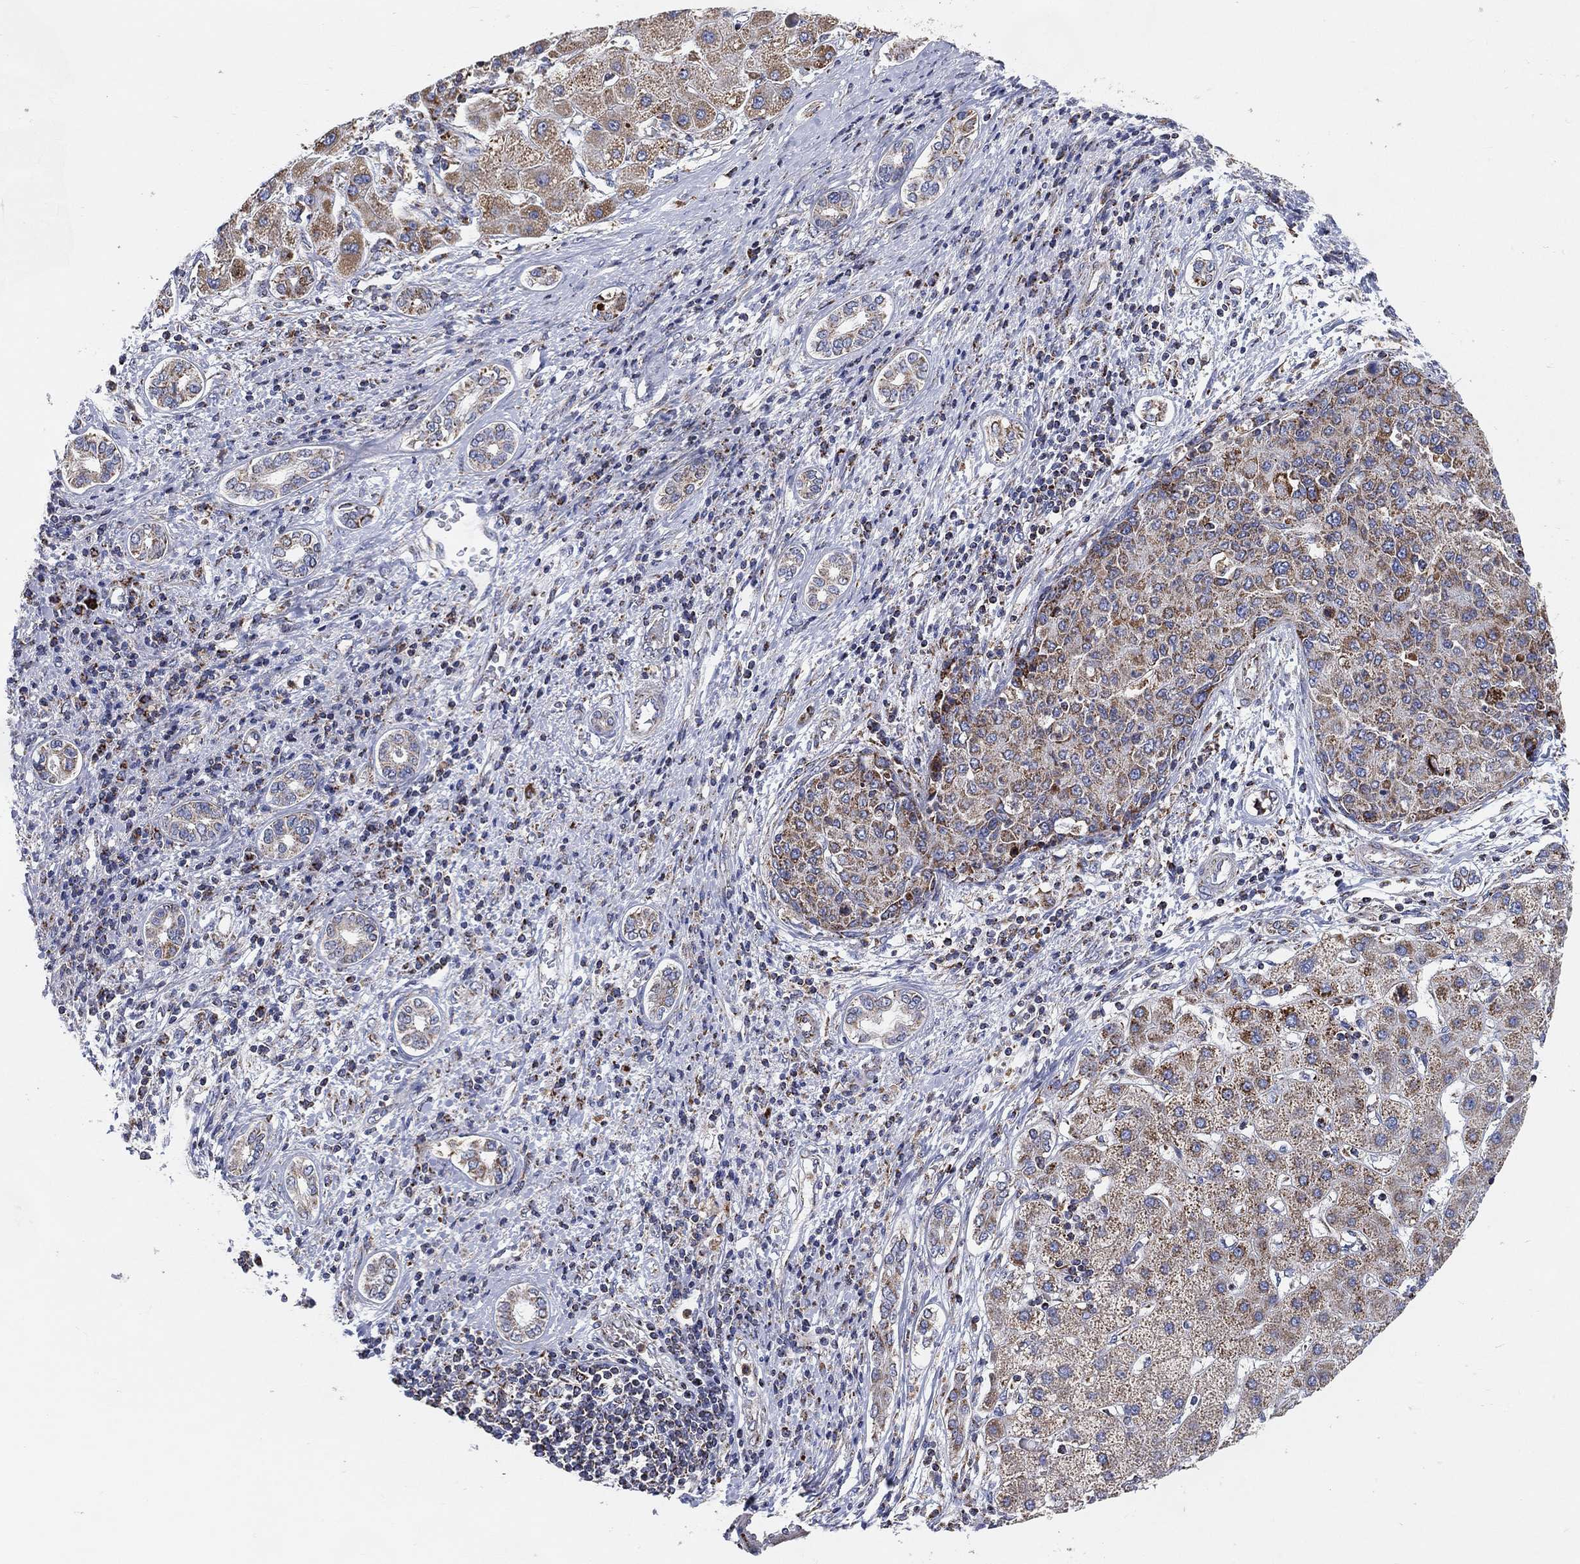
{"staining": {"intensity": "strong", "quantity": "25%-75%", "location": "cytoplasmic/membranous"}, "tissue": "liver cancer", "cell_type": "Tumor cells", "image_type": "cancer", "snomed": [{"axis": "morphology", "description": "Carcinoma, Hepatocellular, NOS"}, {"axis": "topography", "description": "Liver"}], "caption": "Immunohistochemical staining of human liver hepatocellular carcinoma shows strong cytoplasmic/membranous protein expression in about 25%-75% of tumor cells.", "gene": "GCAT", "patient": {"sex": "male", "age": 65}}